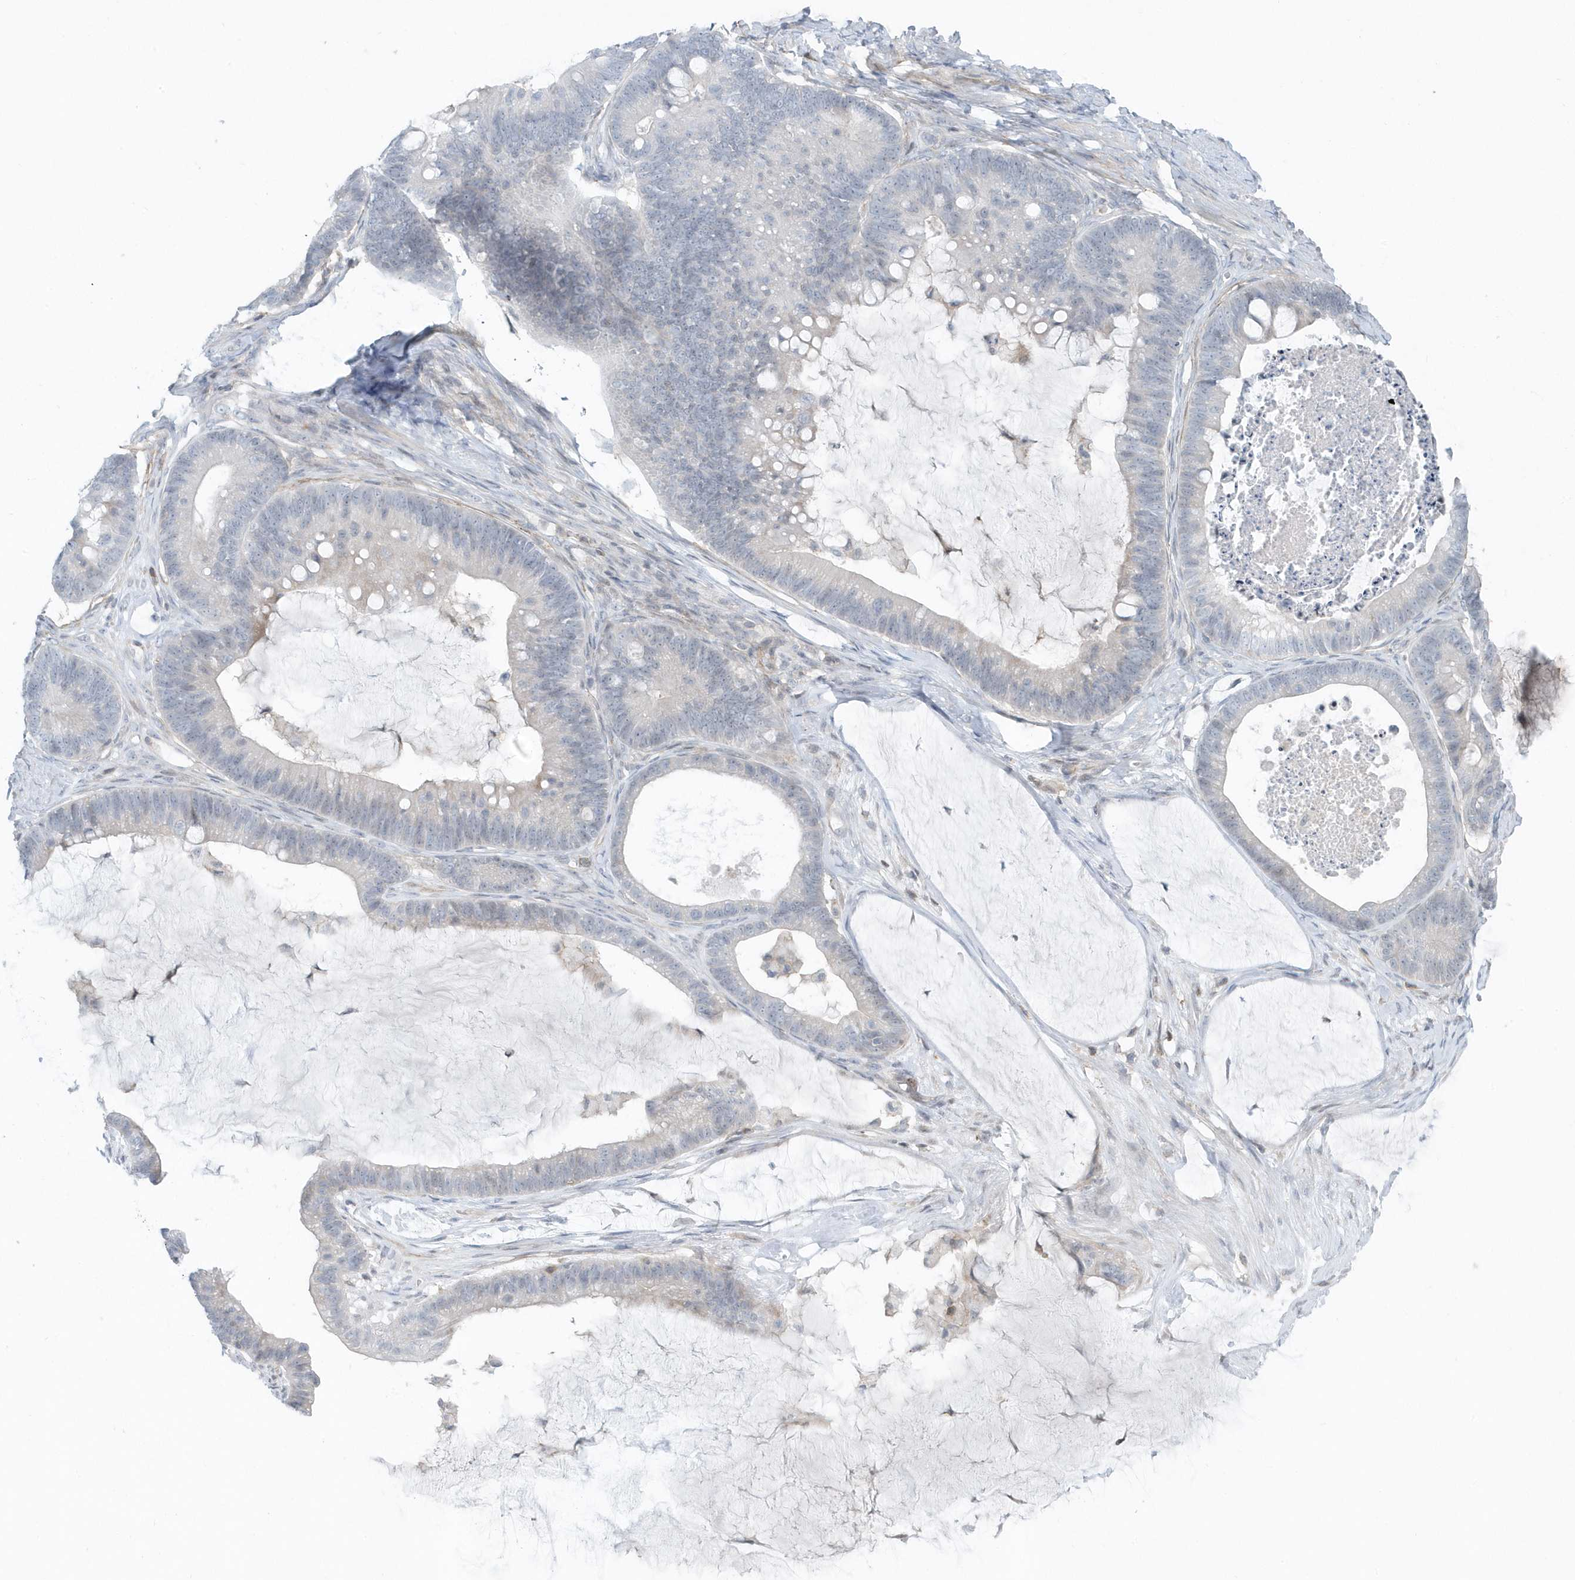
{"staining": {"intensity": "negative", "quantity": "none", "location": "none"}, "tissue": "ovarian cancer", "cell_type": "Tumor cells", "image_type": "cancer", "snomed": [{"axis": "morphology", "description": "Cystadenocarcinoma, mucinous, NOS"}, {"axis": "topography", "description": "Ovary"}], "caption": "Immunohistochemical staining of ovarian cancer (mucinous cystadenocarcinoma) exhibits no significant positivity in tumor cells.", "gene": "CACNB2", "patient": {"sex": "female", "age": 61}}